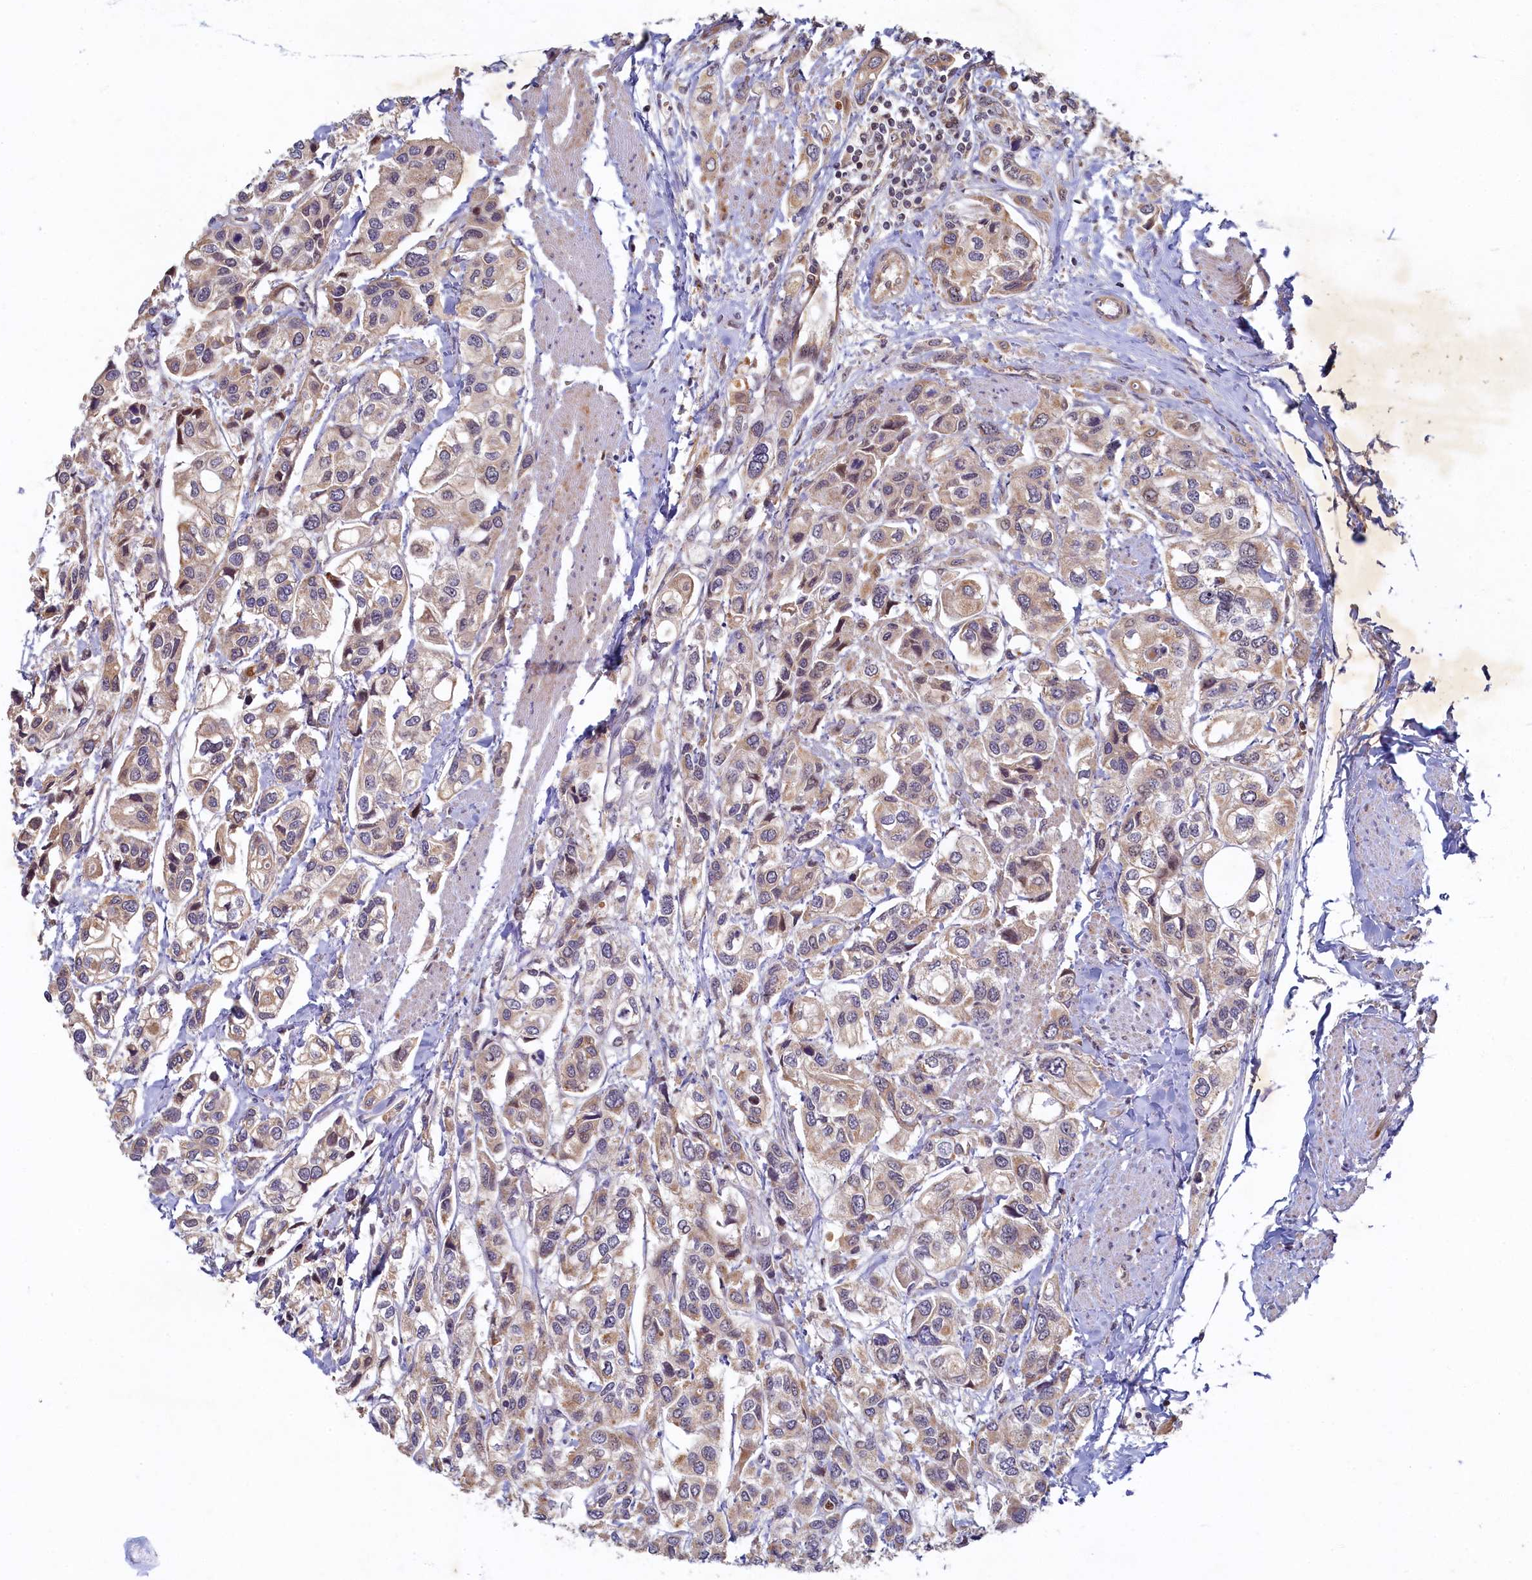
{"staining": {"intensity": "weak", "quantity": "<25%", "location": "cytoplasmic/membranous"}, "tissue": "urothelial cancer", "cell_type": "Tumor cells", "image_type": "cancer", "snomed": [{"axis": "morphology", "description": "Urothelial carcinoma, High grade"}, {"axis": "topography", "description": "Urinary bladder"}], "caption": "This is a photomicrograph of IHC staining of urothelial cancer, which shows no expression in tumor cells.", "gene": "CEP20", "patient": {"sex": "male", "age": 67}}